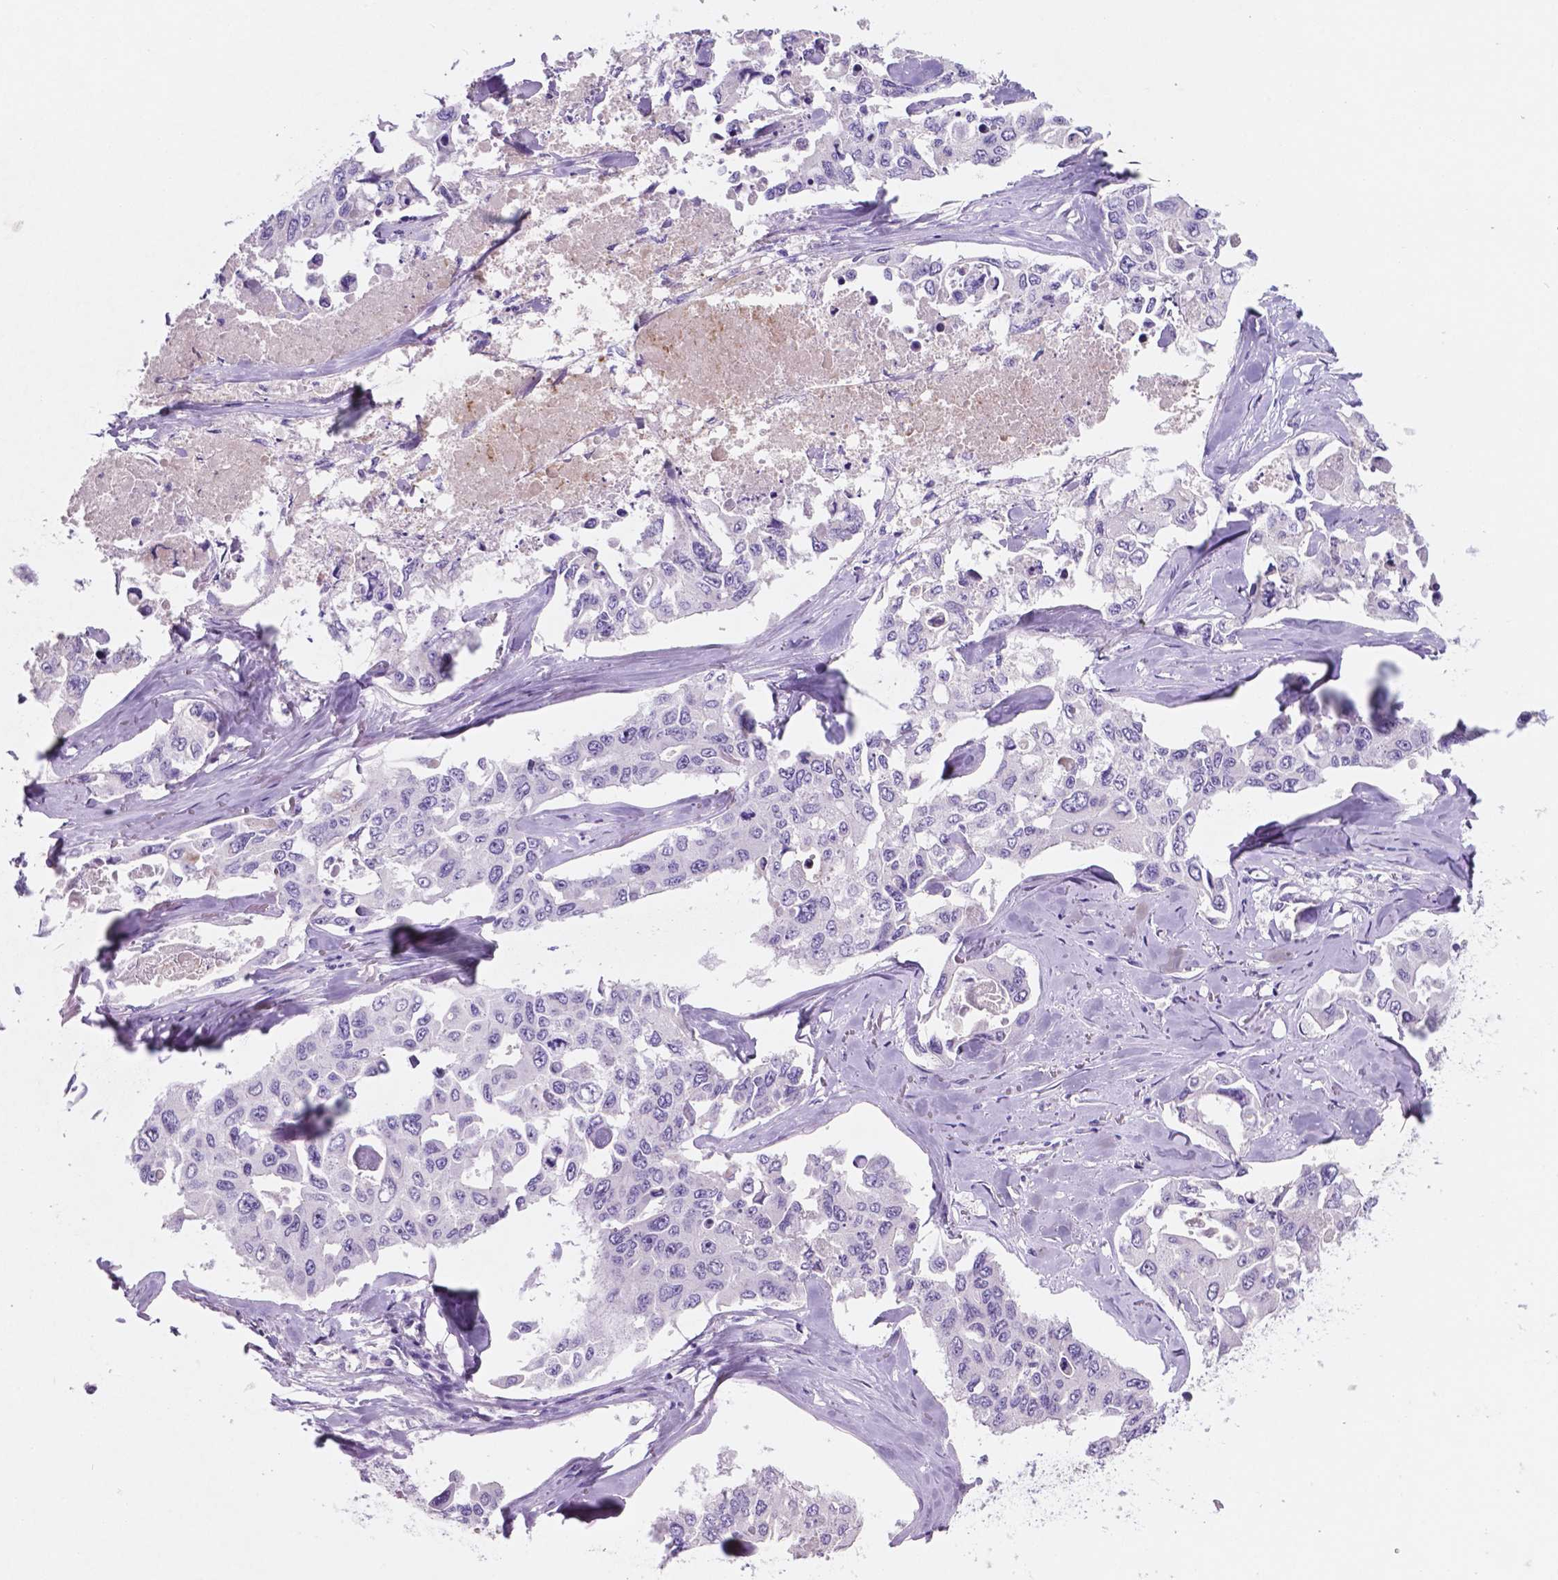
{"staining": {"intensity": "negative", "quantity": "none", "location": "none"}, "tissue": "lung cancer", "cell_type": "Tumor cells", "image_type": "cancer", "snomed": [{"axis": "morphology", "description": "Adenocarcinoma, NOS"}, {"axis": "topography", "description": "Lung"}], "caption": "Photomicrograph shows no significant protein positivity in tumor cells of lung cancer (adenocarcinoma). Nuclei are stained in blue.", "gene": "EBLN2", "patient": {"sex": "male", "age": 64}}